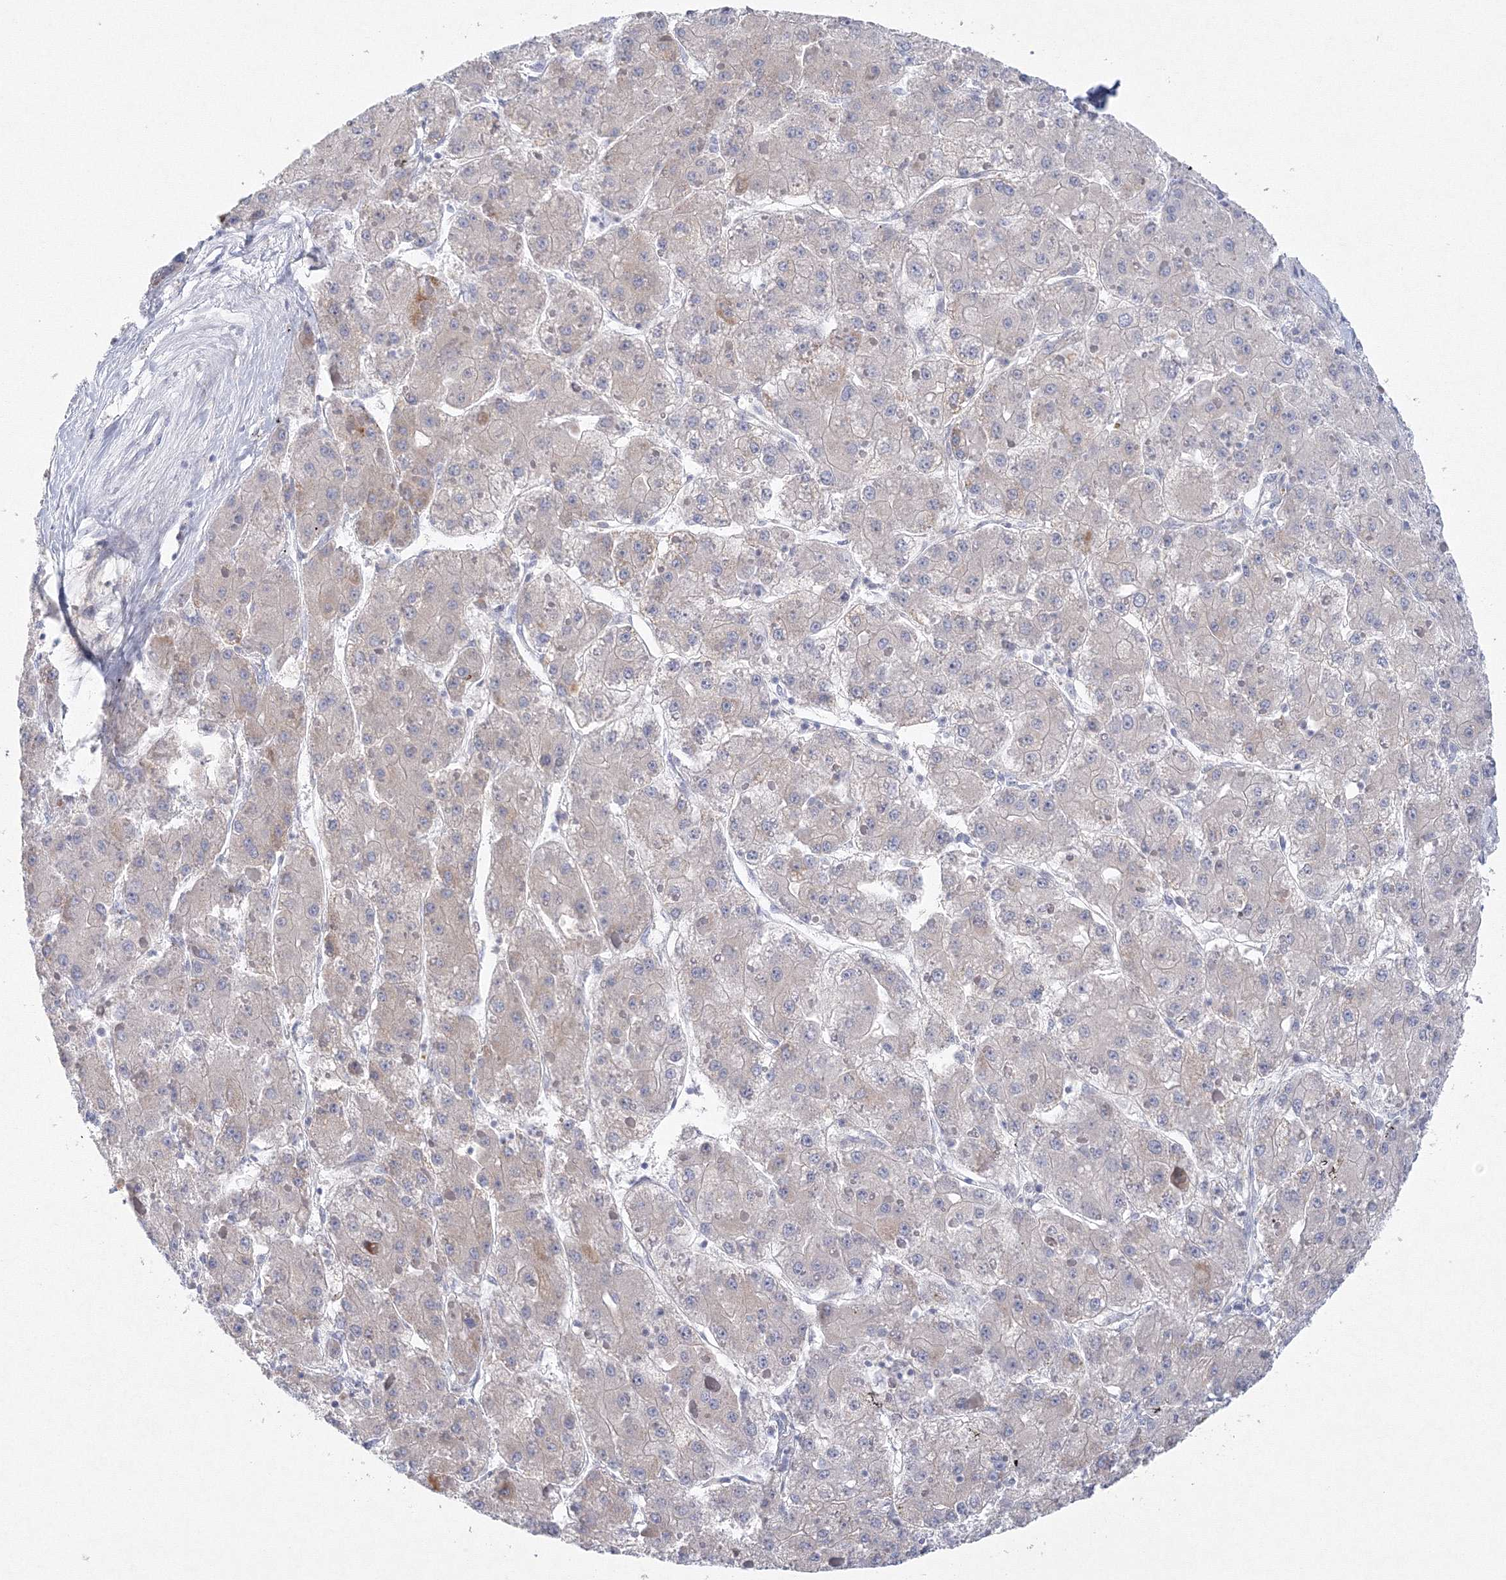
{"staining": {"intensity": "negative", "quantity": "none", "location": "none"}, "tissue": "liver cancer", "cell_type": "Tumor cells", "image_type": "cancer", "snomed": [{"axis": "morphology", "description": "Carcinoma, Hepatocellular, NOS"}, {"axis": "topography", "description": "Liver"}], "caption": "Liver cancer (hepatocellular carcinoma) stained for a protein using IHC reveals no staining tumor cells.", "gene": "NIPAL1", "patient": {"sex": "female", "age": 73}}